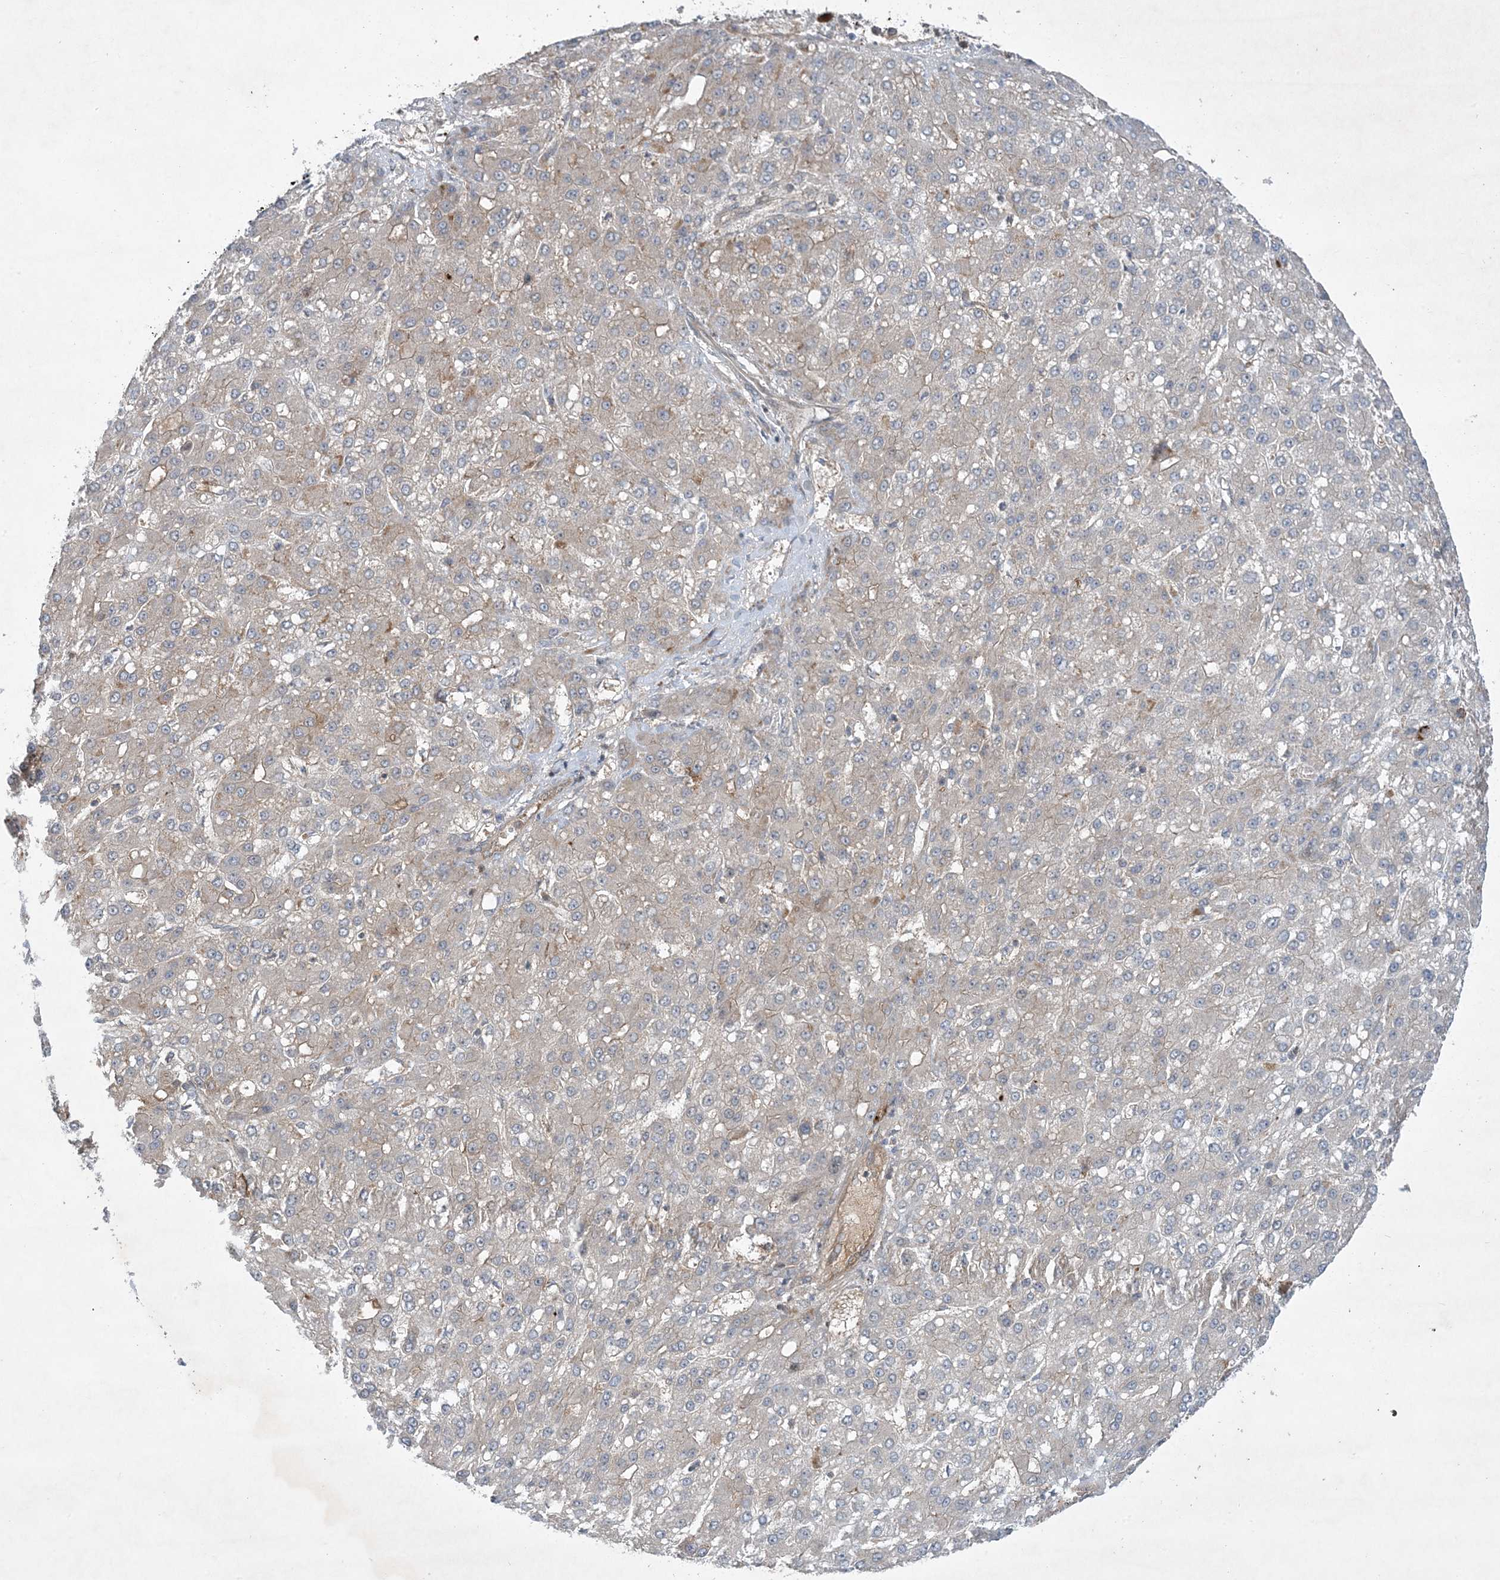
{"staining": {"intensity": "negative", "quantity": "none", "location": "none"}, "tissue": "liver cancer", "cell_type": "Tumor cells", "image_type": "cancer", "snomed": [{"axis": "morphology", "description": "Carcinoma, Hepatocellular, NOS"}, {"axis": "topography", "description": "Liver"}], "caption": "This is an immunohistochemistry histopathology image of human liver cancer. There is no expression in tumor cells.", "gene": "STAM2", "patient": {"sex": "male", "age": 67}}